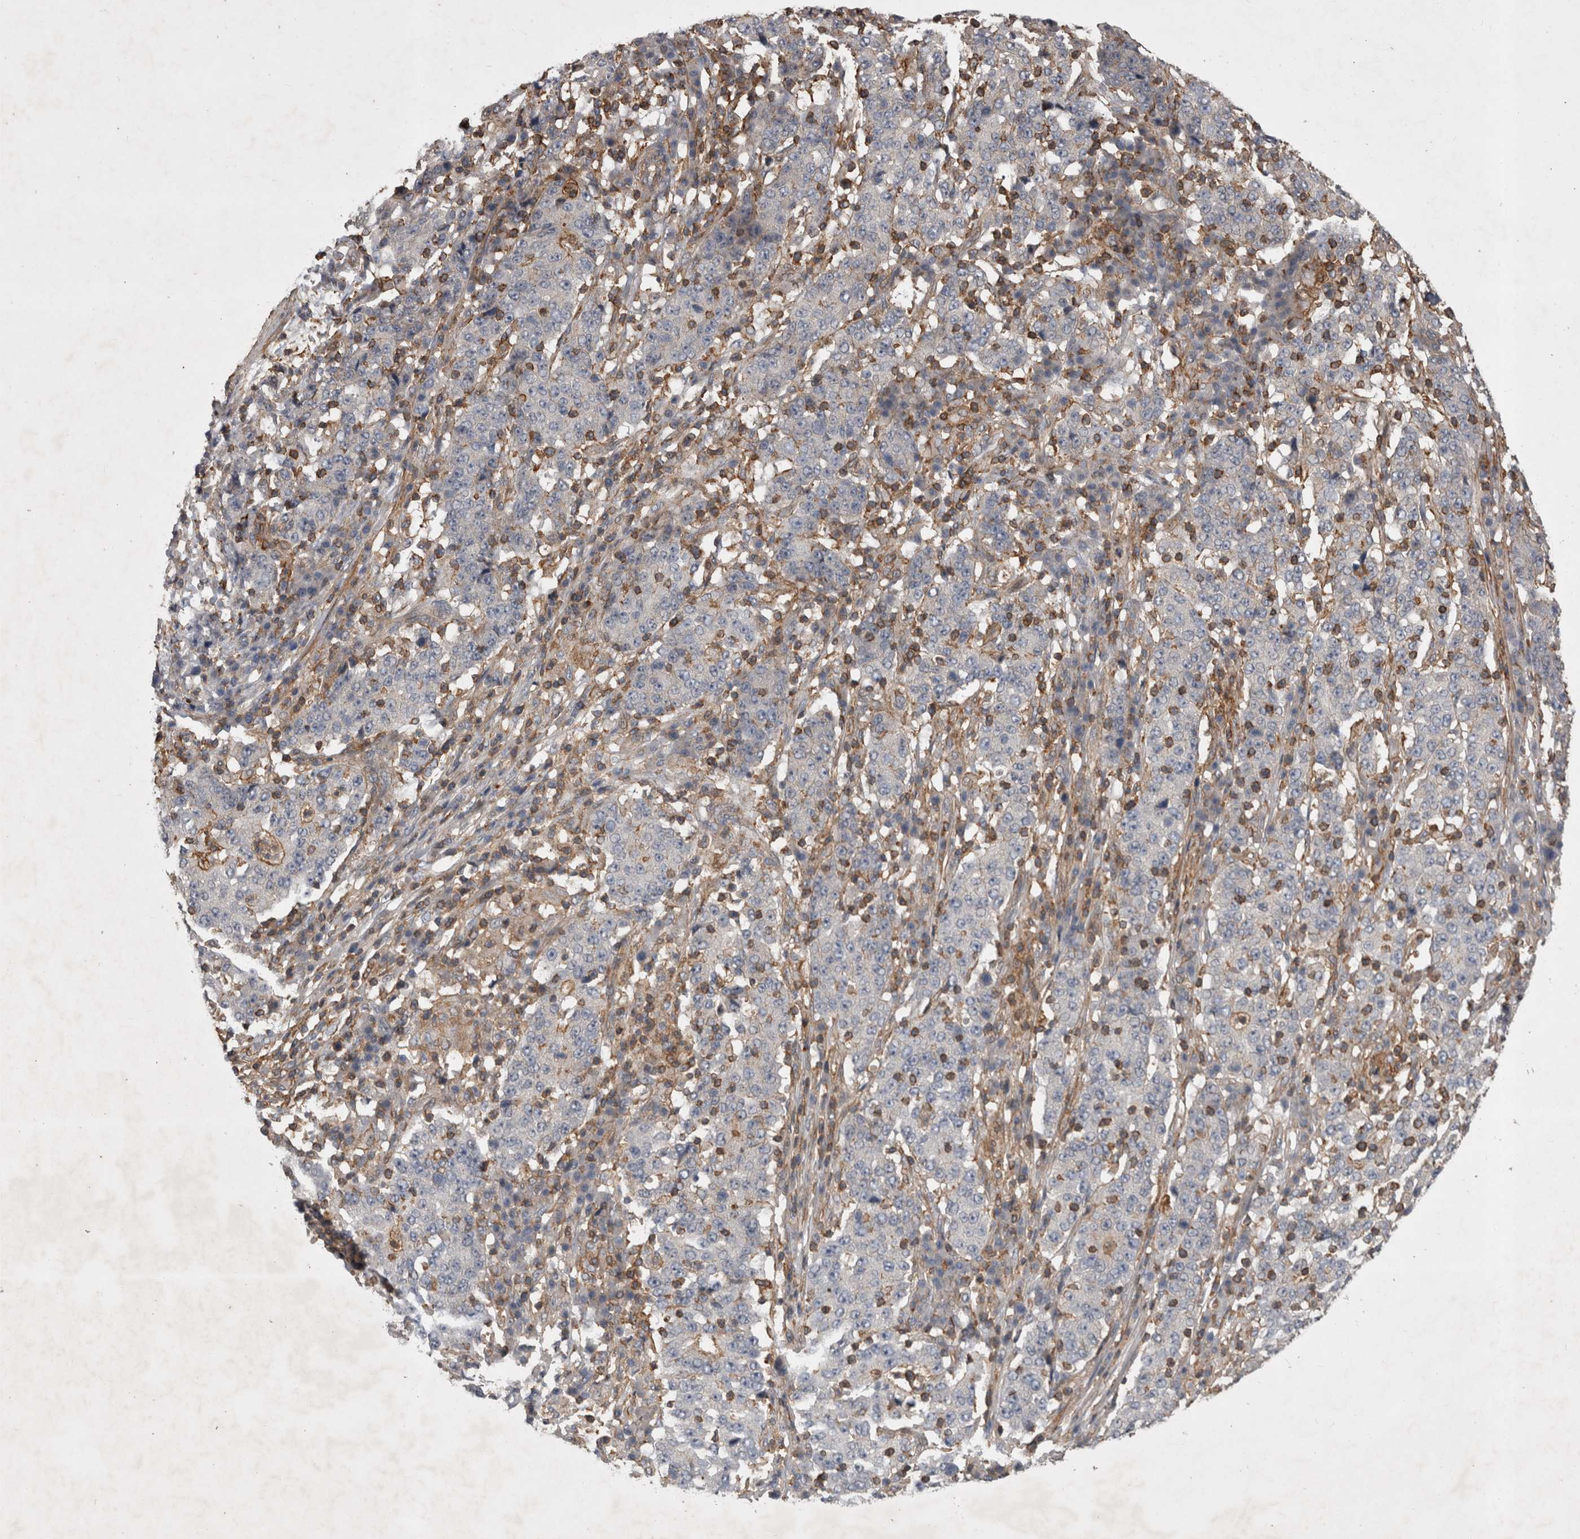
{"staining": {"intensity": "negative", "quantity": "none", "location": "none"}, "tissue": "stomach cancer", "cell_type": "Tumor cells", "image_type": "cancer", "snomed": [{"axis": "morphology", "description": "Adenocarcinoma, NOS"}, {"axis": "topography", "description": "Stomach"}], "caption": "This photomicrograph is of stomach cancer (adenocarcinoma) stained with immunohistochemistry to label a protein in brown with the nuclei are counter-stained blue. There is no positivity in tumor cells. The staining is performed using DAB brown chromogen with nuclei counter-stained in using hematoxylin.", "gene": "SPATA48", "patient": {"sex": "male", "age": 59}}